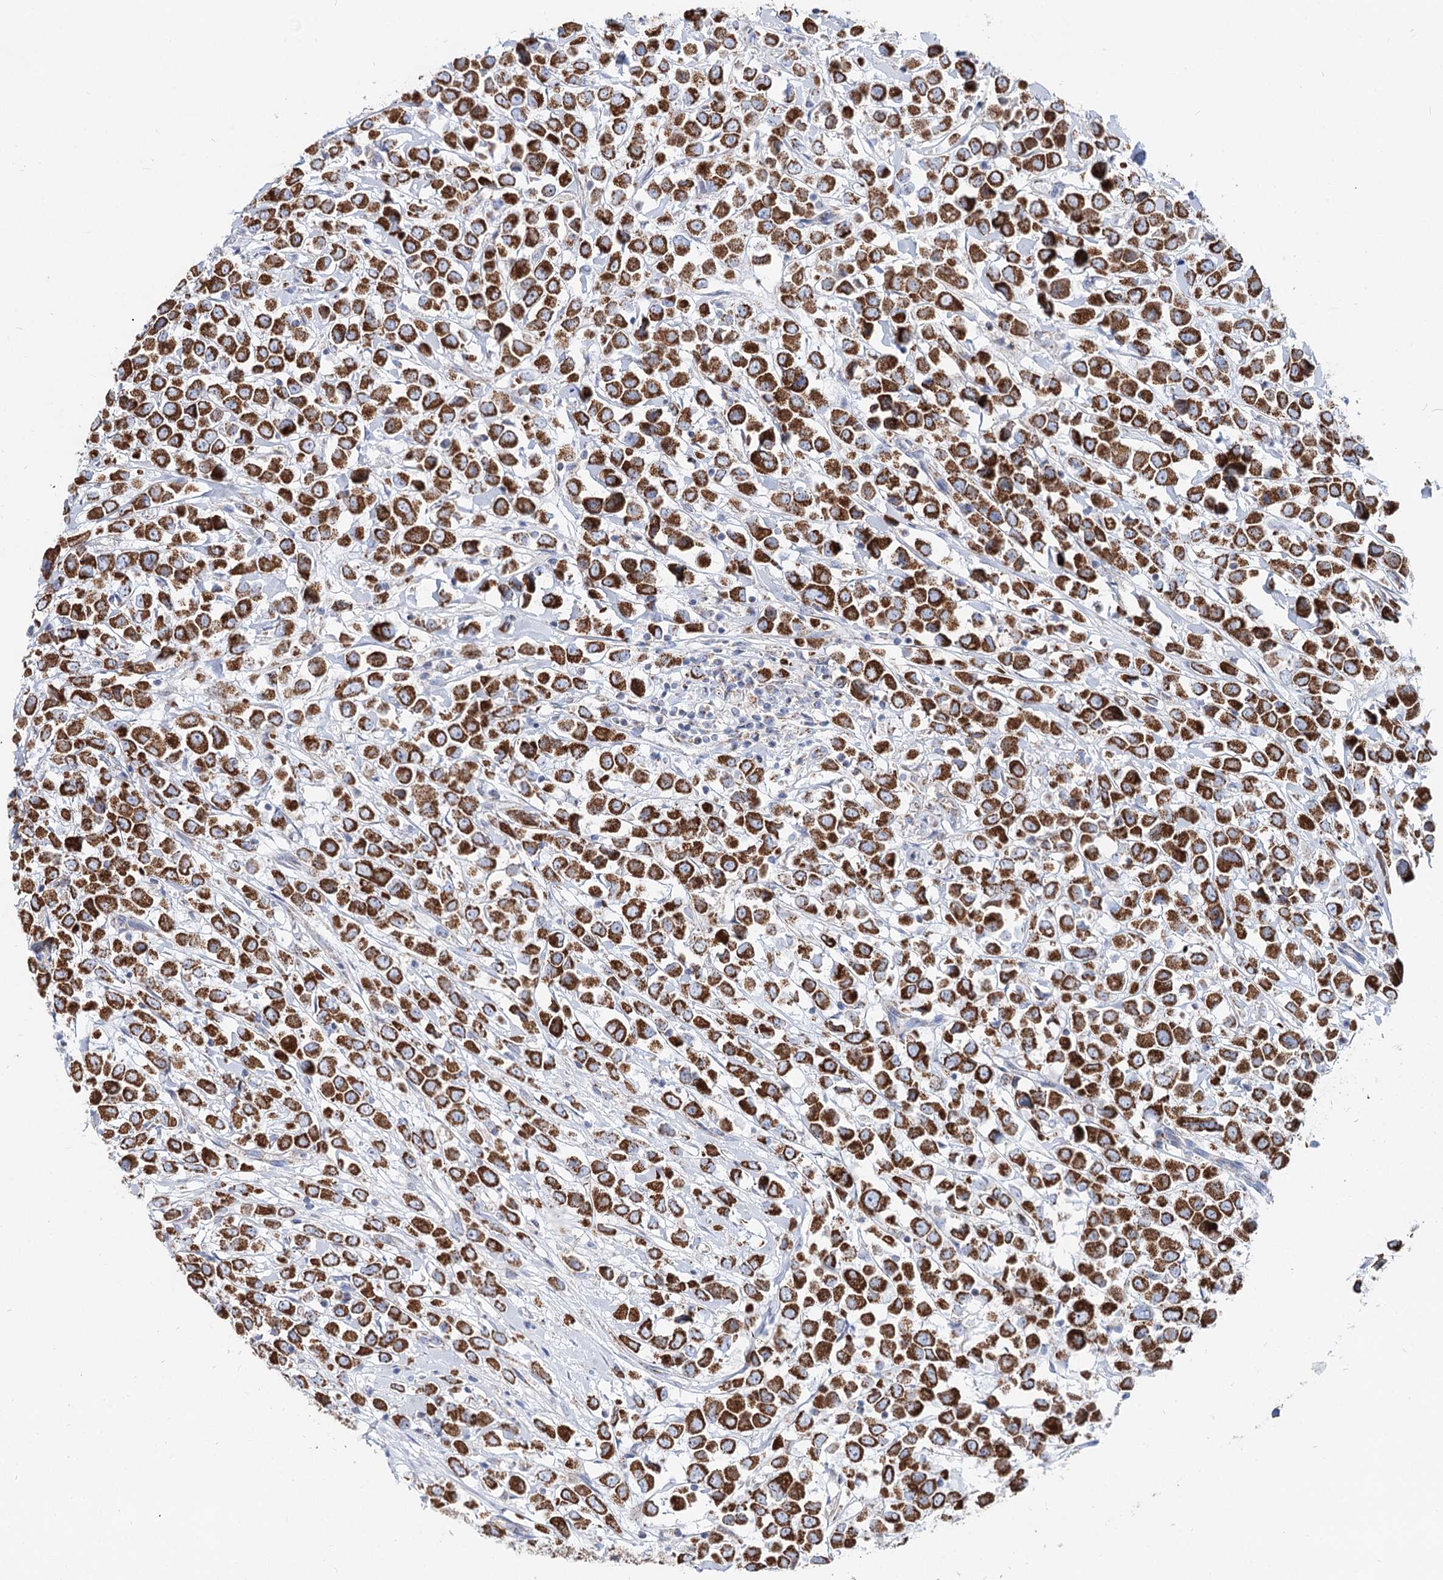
{"staining": {"intensity": "strong", "quantity": ">75%", "location": "cytoplasmic/membranous"}, "tissue": "breast cancer", "cell_type": "Tumor cells", "image_type": "cancer", "snomed": [{"axis": "morphology", "description": "Duct carcinoma"}, {"axis": "topography", "description": "Breast"}], "caption": "This image exhibits immunohistochemistry (IHC) staining of breast cancer, with high strong cytoplasmic/membranous positivity in about >75% of tumor cells.", "gene": "MCCC2", "patient": {"sex": "female", "age": 61}}